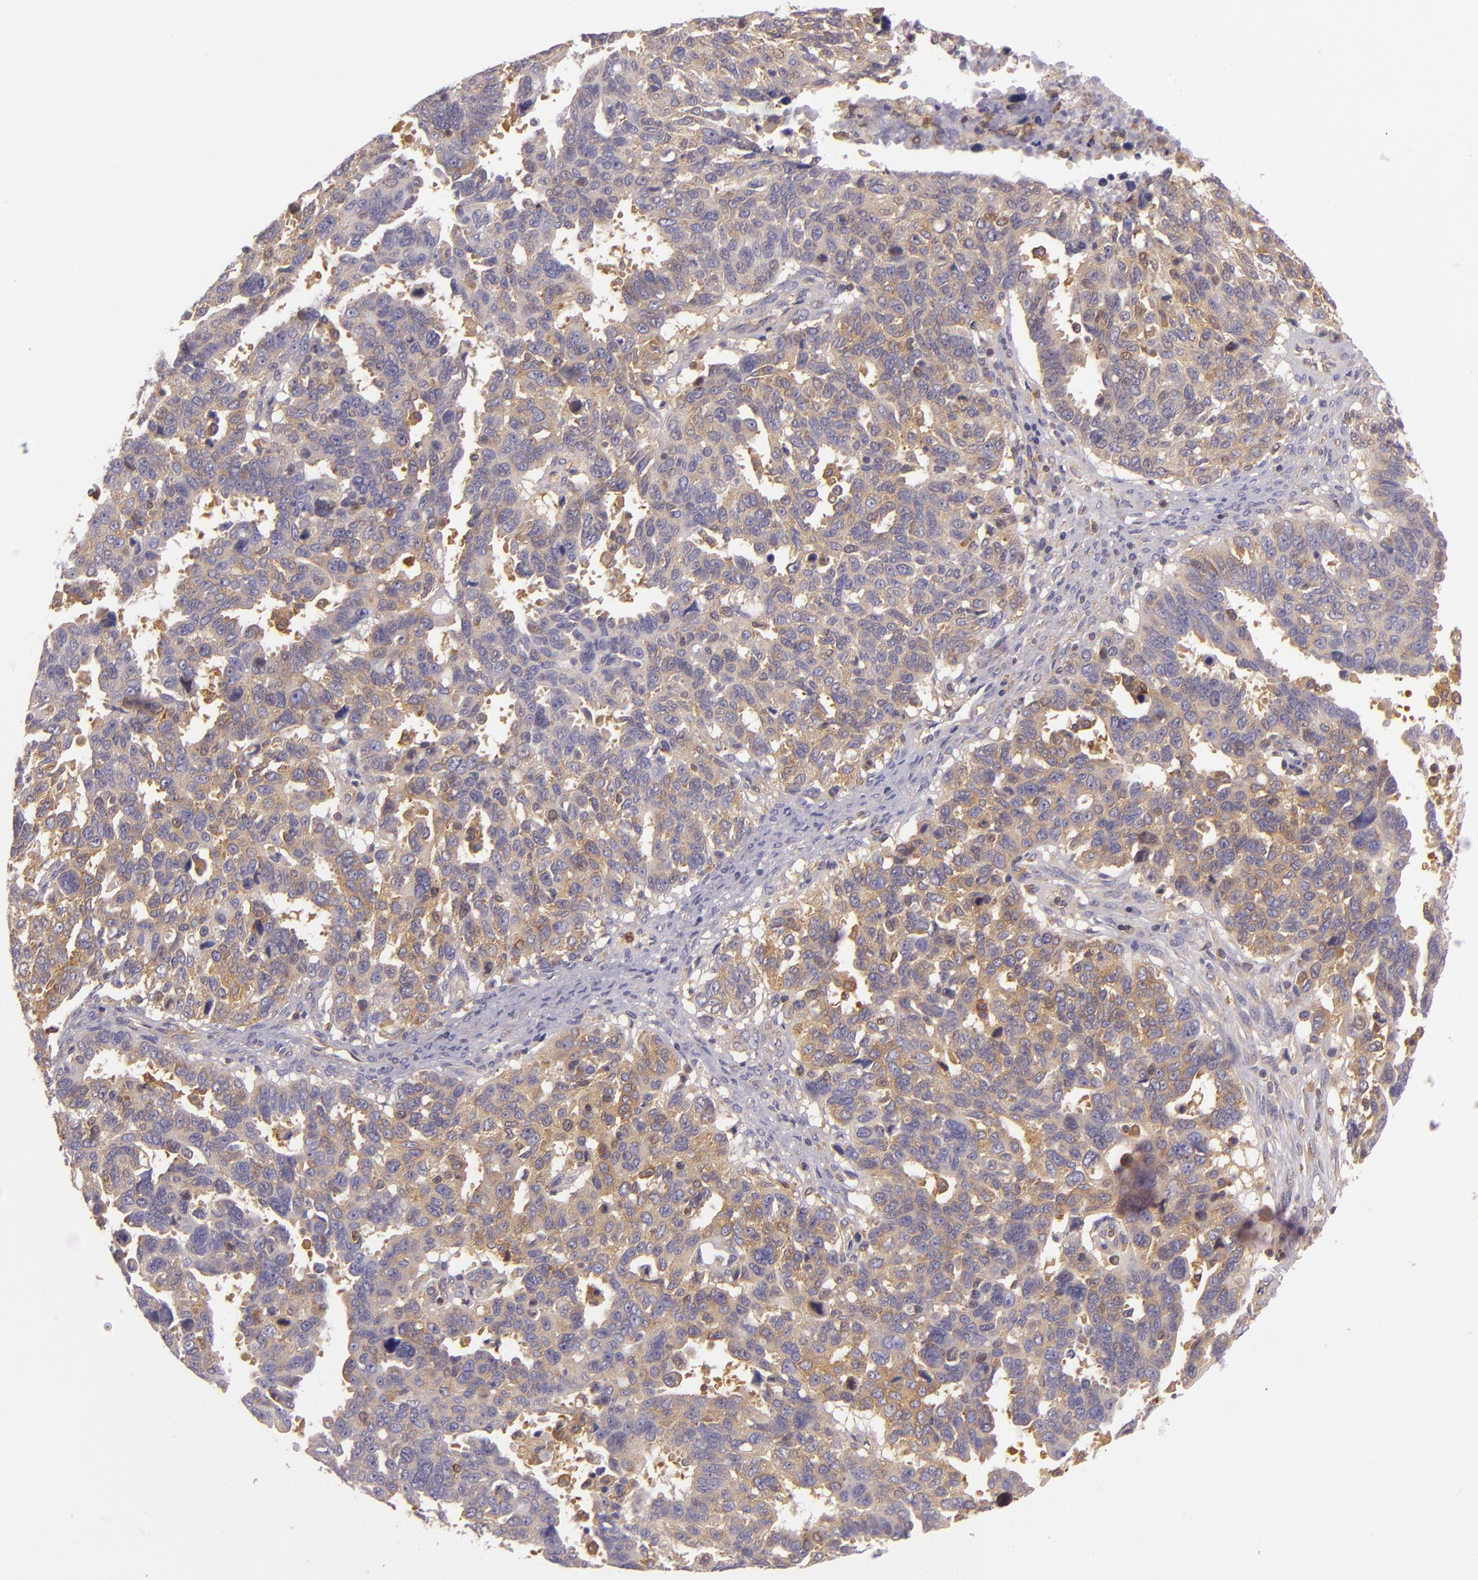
{"staining": {"intensity": "weak", "quantity": "25%-75%", "location": "cytoplasmic/membranous"}, "tissue": "ovarian cancer", "cell_type": "Tumor cells", "image_type": "cancer", "snomed": [{"axis": "morphology", "description": "Carcinoma, endometroid"}, {"axis": "morphology", "description": "Cystadenocarcinoma, serous, NOS"}, {"axis": "topography", "description": "Ovary"}], "caption": "Protein analysis of ovarian endometroid carcinoma tissue displays weak cytoplasmic/membranous positivity in approximately 25%-75% of tumor cells. The staining is performed using DAB (3,3'-diaminobenzidine) brown chromogen to label protein expression. The nuclei are counter-stained blue using hematoxylin.", "gene": "TLN1", "patient": {"sex": "female", "age": 45}}